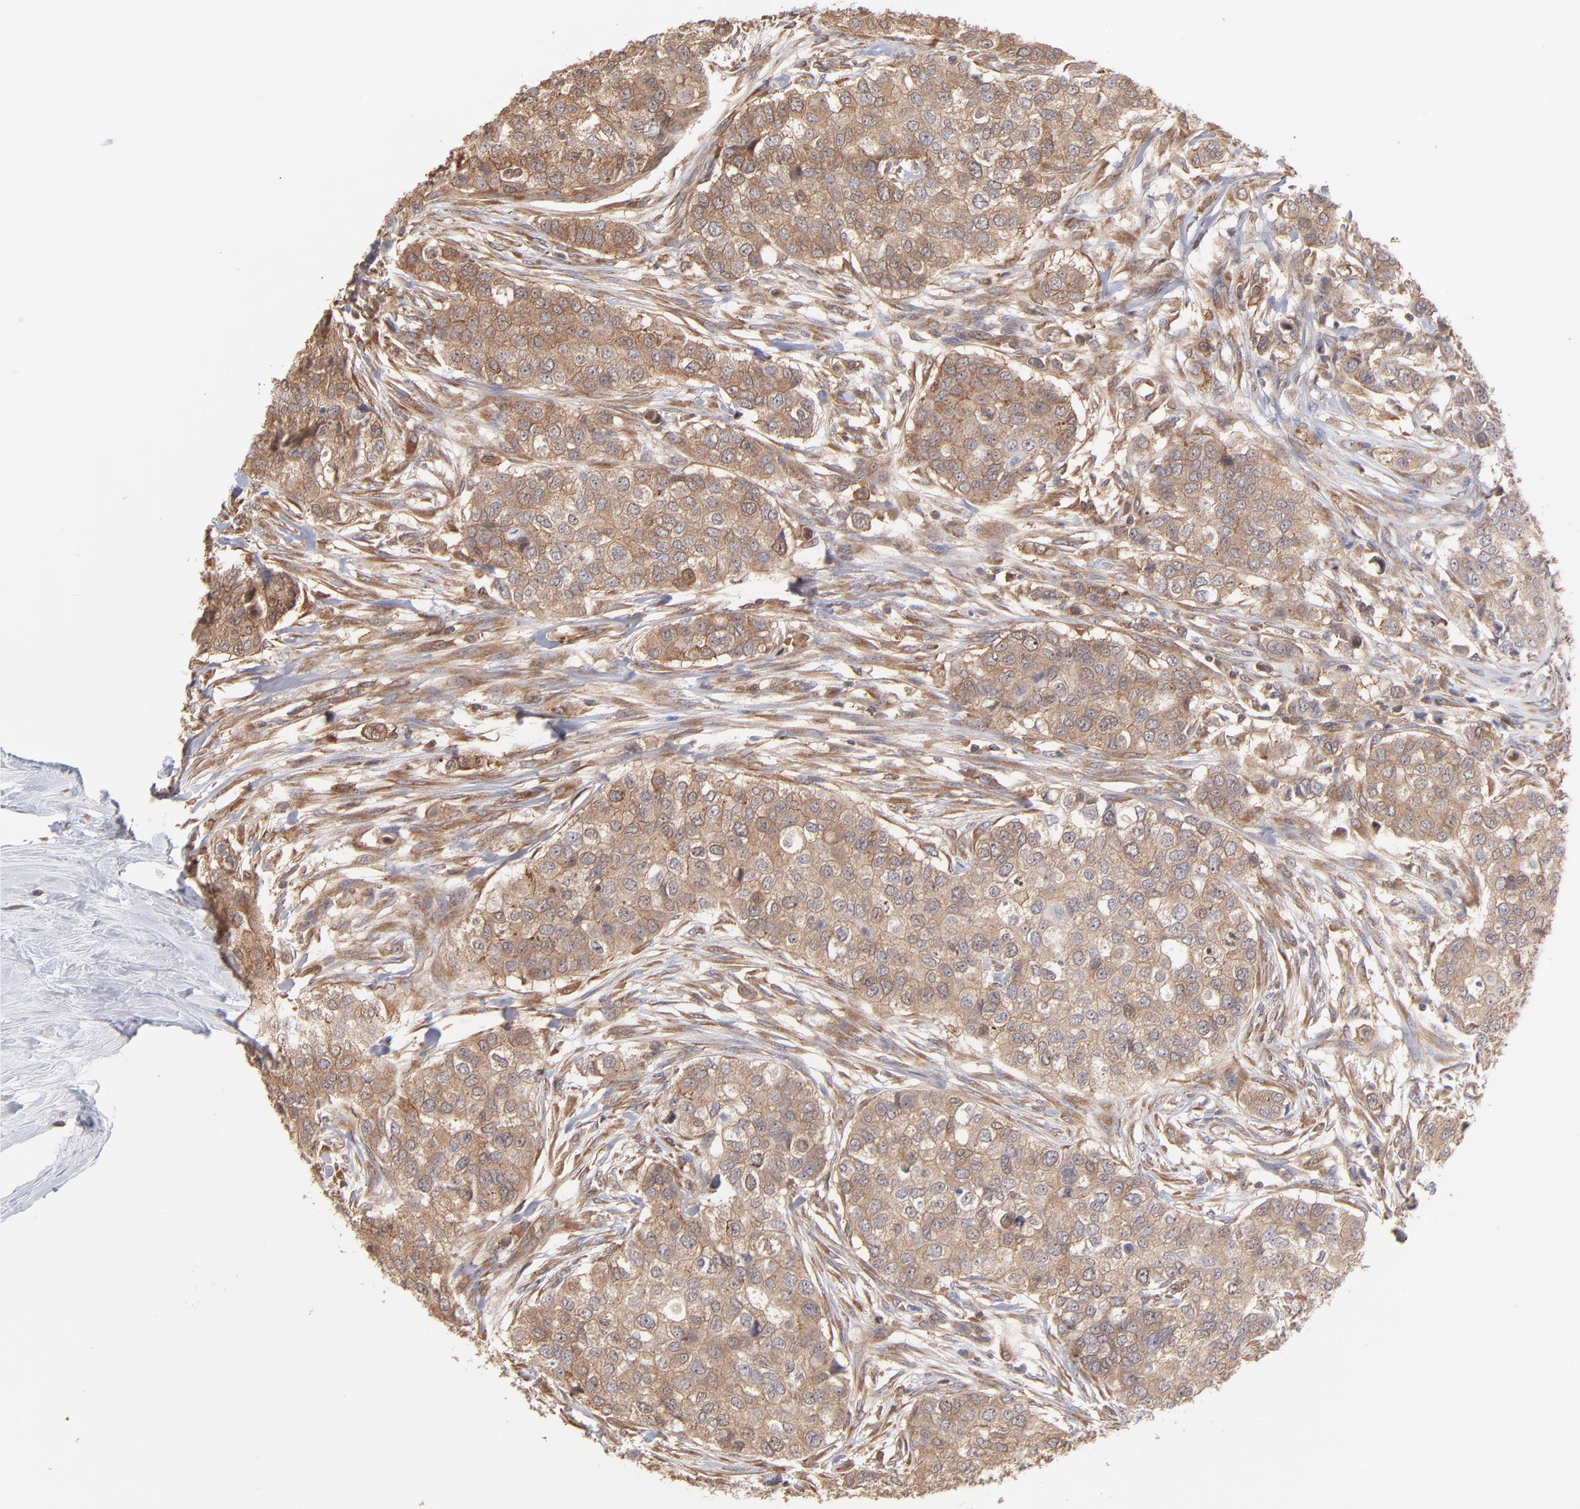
{"staining": {"intensity": "moderate", "quantity": ">75%", "location": "cytoplasmic/membranous"}, "tissue": "breast cancer", "cell_type": "Tumor cells", "image_type": "cancer", "snomed": [{"axis": "morphology", "description": "Normal tissue, NOS"}, {"axis": "morphology", "description": "Duct carcinoma"}, {"axis": "topography", "description": "Breast"}], "caption": "Protein expression analysis of infiltrating ductal carcinoma (breast) exhibits moderate cytoplasmic/membranous positivity in approximately >75% of tumor cells.", "gene": "MAPRE1", "patient": {"sex": "female", "age": 49}}